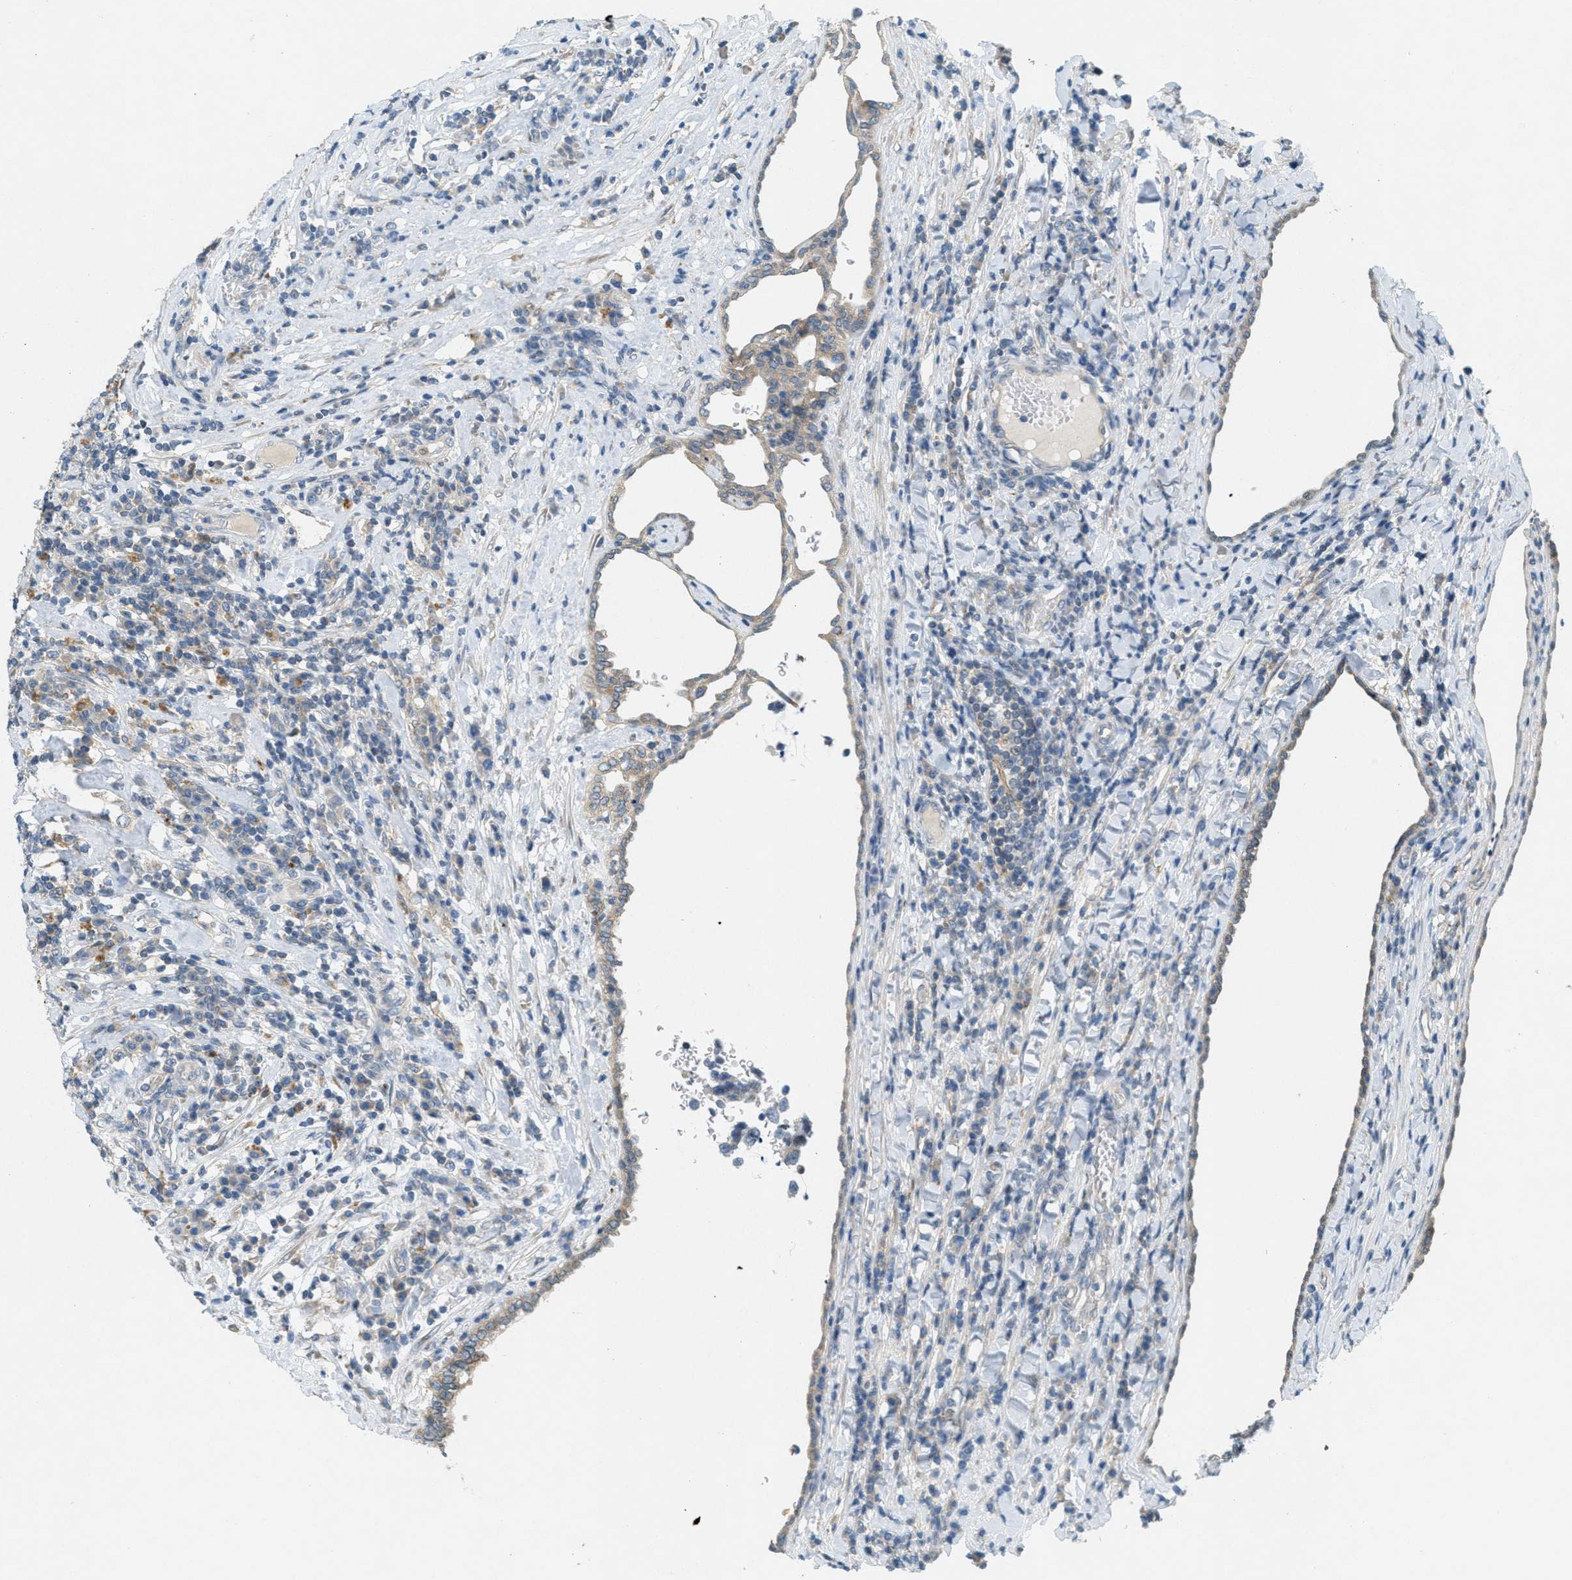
{"staining": {"intensity": "weak", "quantity": "<25%", "location": "cytoplasmic/membranous"}, "tissue": "testis cancer", "cell_type": "Tumor cells", "image_type": "cancer", "snomed": [{"axis": "morphology", "description": "Normal tissue, NOS"}, {"axis": "morphology", "description": "Seminoma, NOS"}, {"axis": "topography", "description": "Testis"}], "caption": "Human testis seminoma stained for a protein using IHC exhibits no positivity in tumor cells.", "gene": "SIGMAR1", "patient": {"sex": "male", "age": 43}}